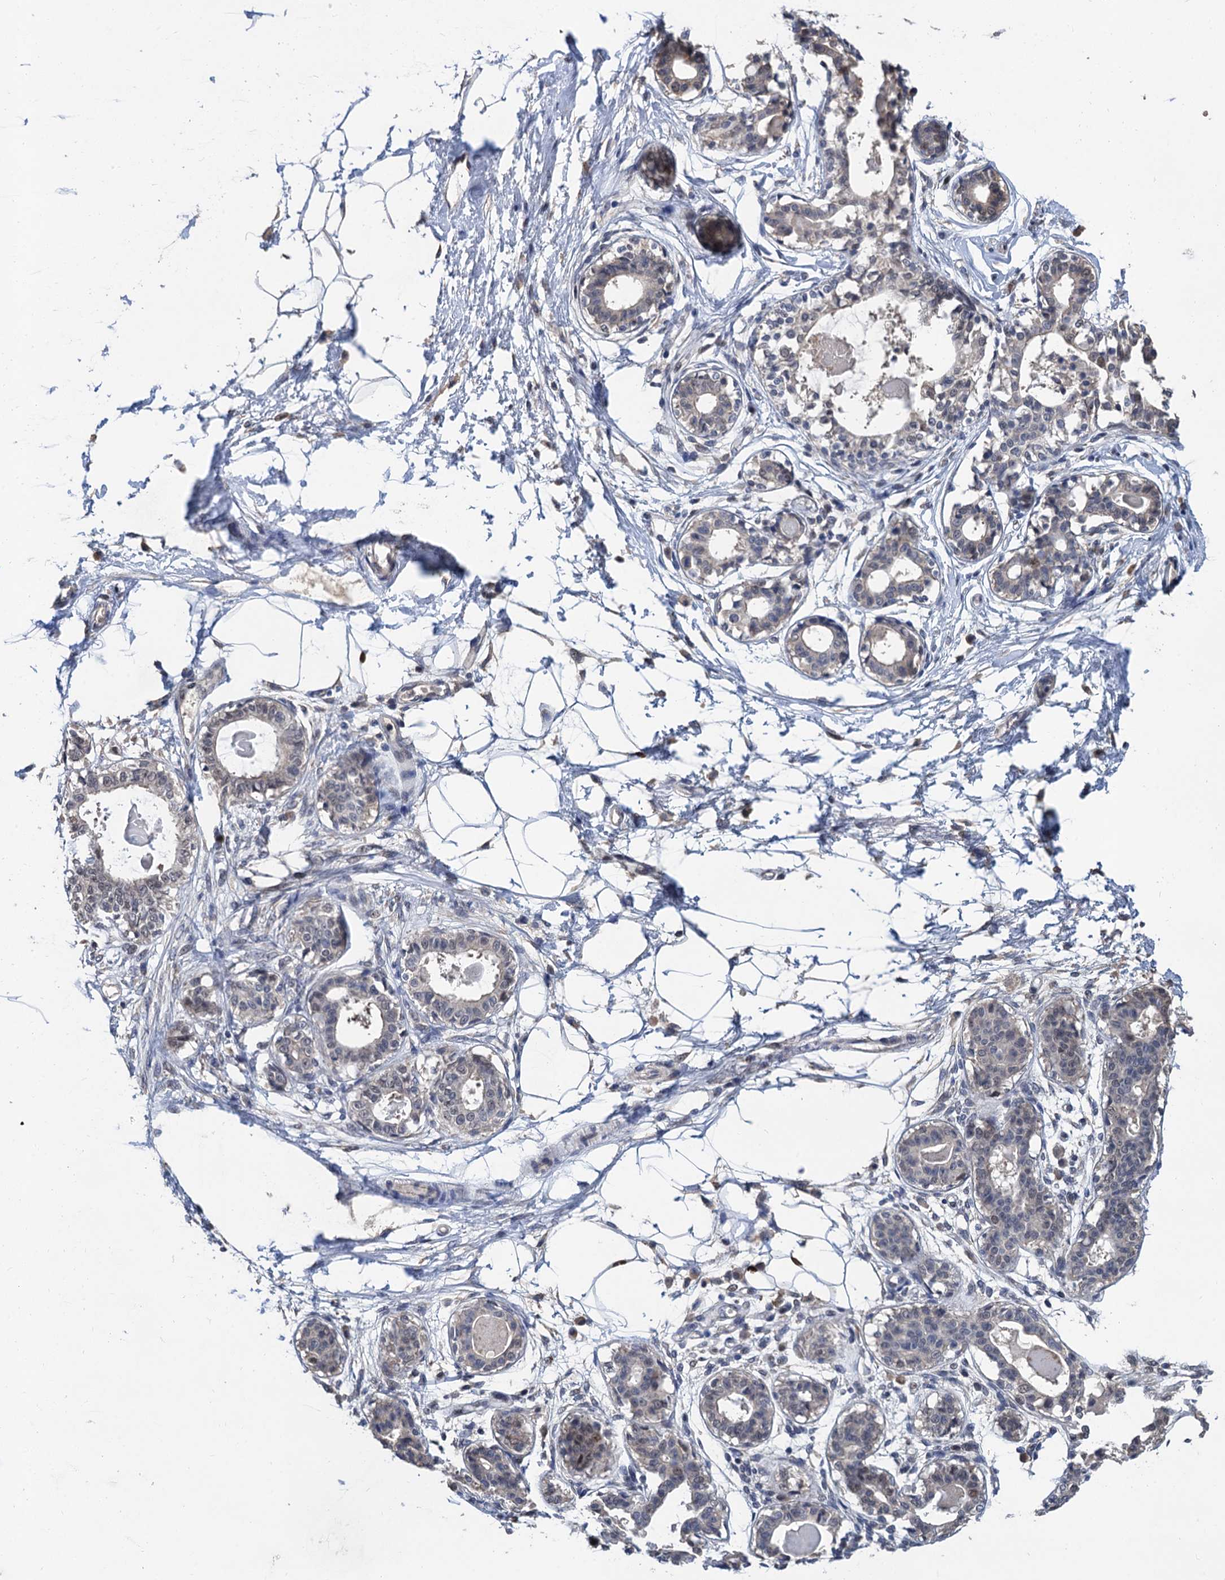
{"staining": {"intensity": "moderate", "quantity": ">75%", "location": "nuclear"}, "tissue": "breast", "cell_type": "Adipocytes", "image_type": "normal", "snomed": [{"axis": "morphology", "description": "Normal tissue, NOS"}, {"axis": "topography", "description": "Breast"}], "caption": "Immunohistochemistry (IHC) photomicrograph of unremarkable breast: human breast stained using IHC displays medium levels of moderate protein expression localized specifically in the nuclear of adipocytes, appearing as a nuclear brown color.", "gene": "TSEN34", "patient": {"sex": "female", "age": 45}}